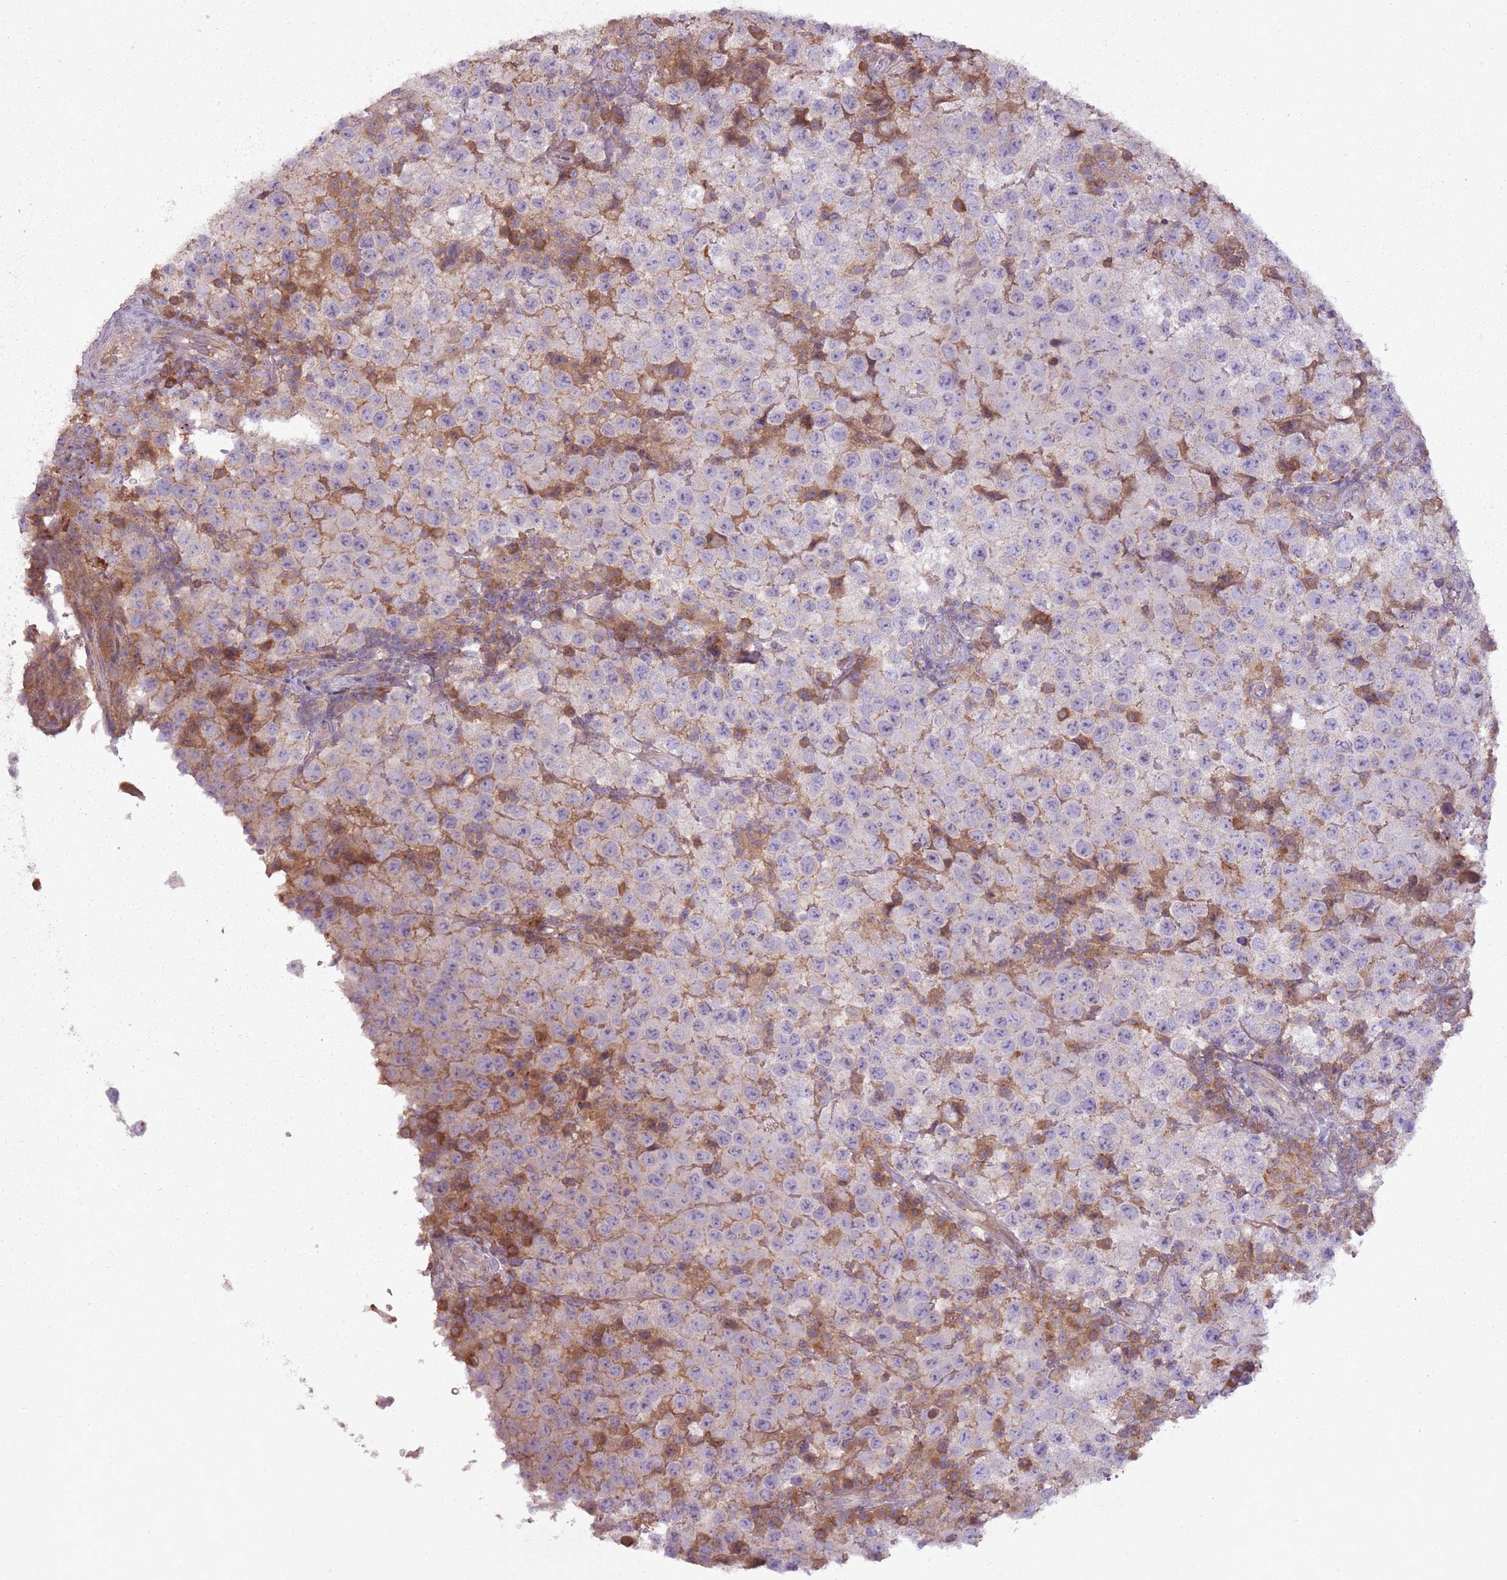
{"staining": {"intensity": "negative", "quantity": "none", "location": "none"}, "tissue": "testis cancer", "cell_type": "Tumor cells", "image_type": "cancer", "snomed": [{"axis": "morphology", "description": "Seminoma, NOS"}, {"axis": "morphology", "description": "Carcinoma, Embryonal, NOS"}, {"axis": "topography", "description": "Testis"}], "caption": "This is a histopathology image of IHC staining of testis cancer (embryonal carcinoma), which shows no staining in tumor cells.", "gene": "ANKRD24", "patient": {"sex": "male", "age": 41}}